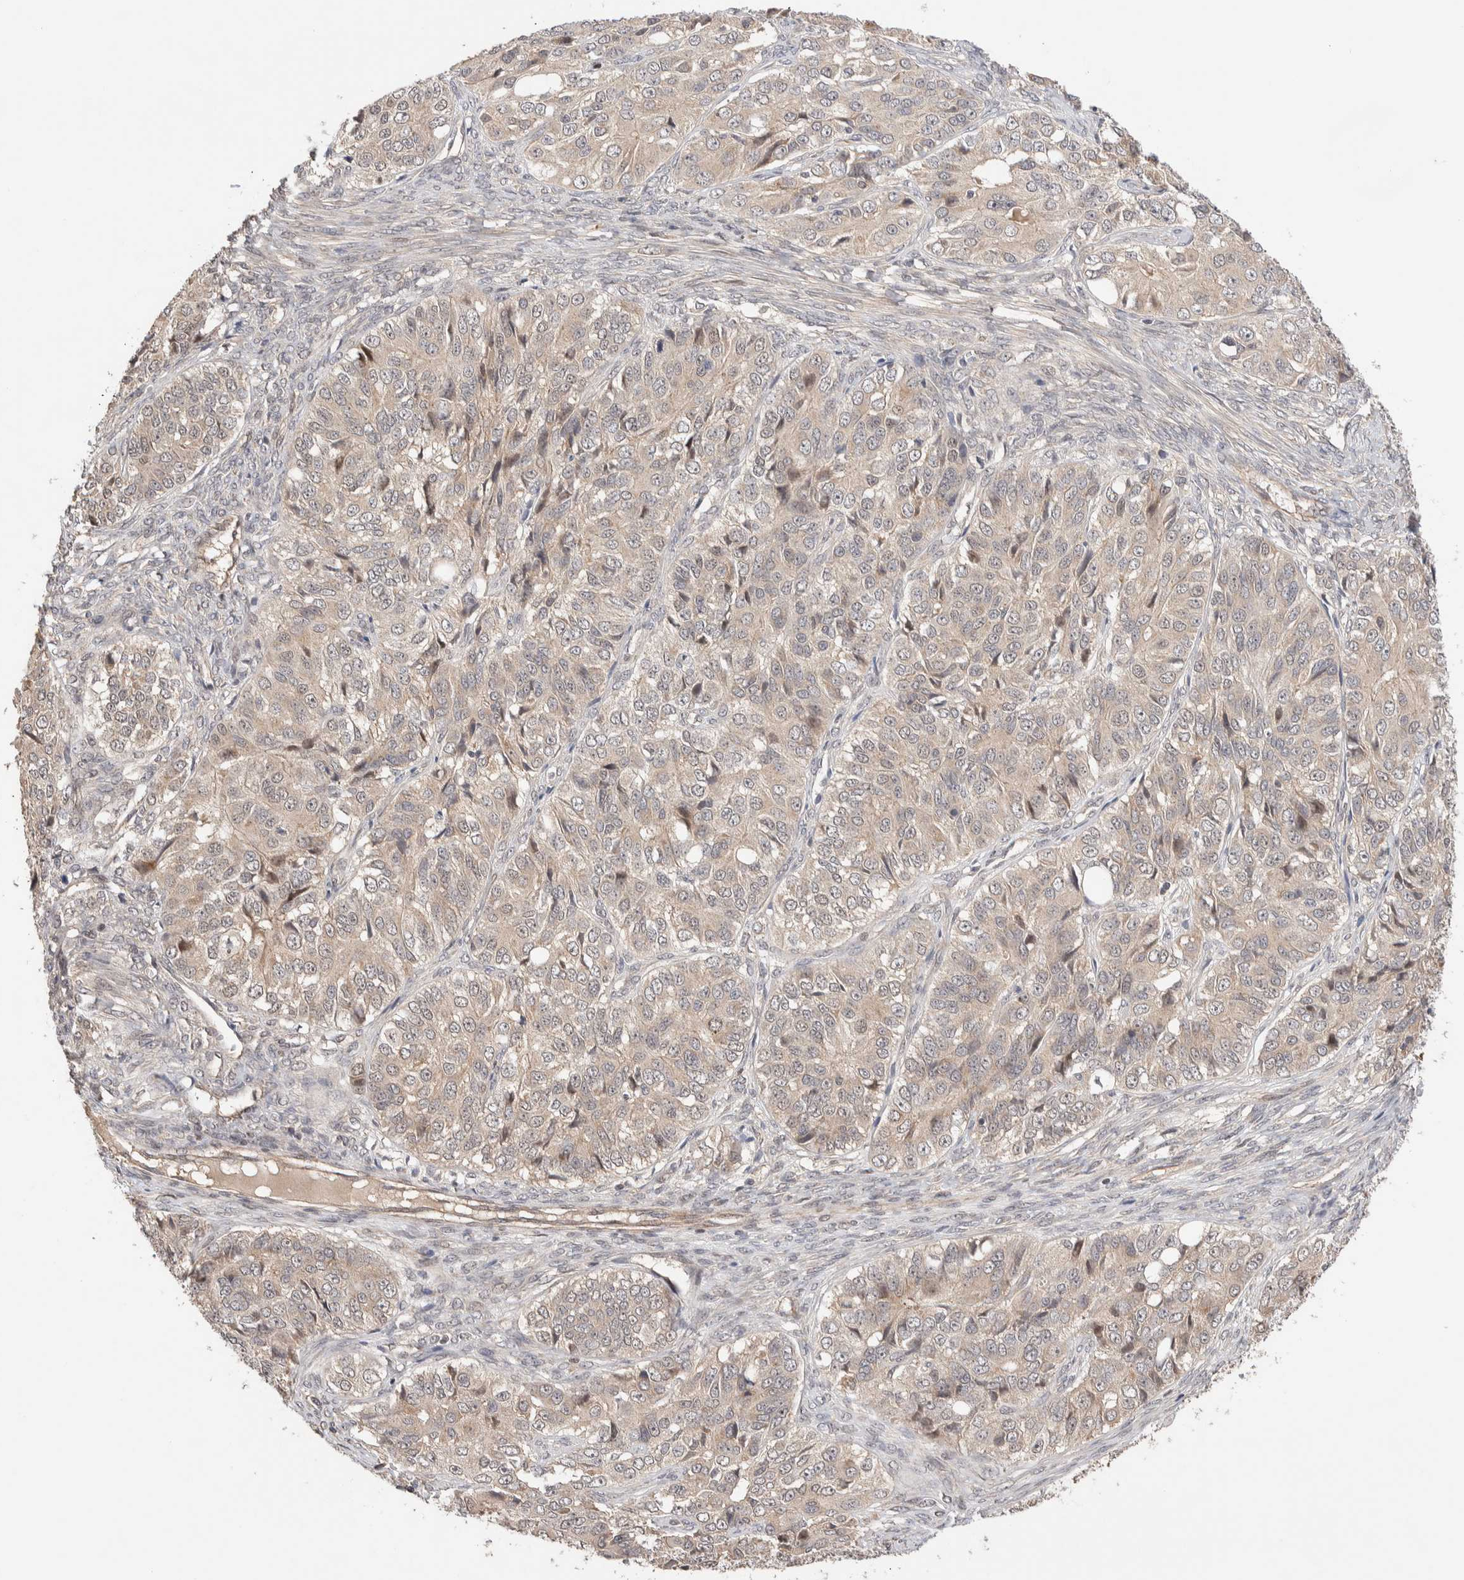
{"staining": {"intensity": "weak", "quantity": "25%-75%", "location": "cytoplasmic/membranous"}, "tissue": "ovarian cancer", "cell_type": "Tumor cells", "image_type": "cancer", "snomed": [{"axis": "morphology", "description": "Carcinoma, endometroid"}, {"axis": "topography", "description": "Ovary"}], "caption": "The immunohistochemical stain highlights weak cytoplasmic/membranous staining in tumor cells of endometroid carcinoma (ovarian) tissue.", "gene": "PRDM15", "patient": {"sex": "female", "age": 51}}